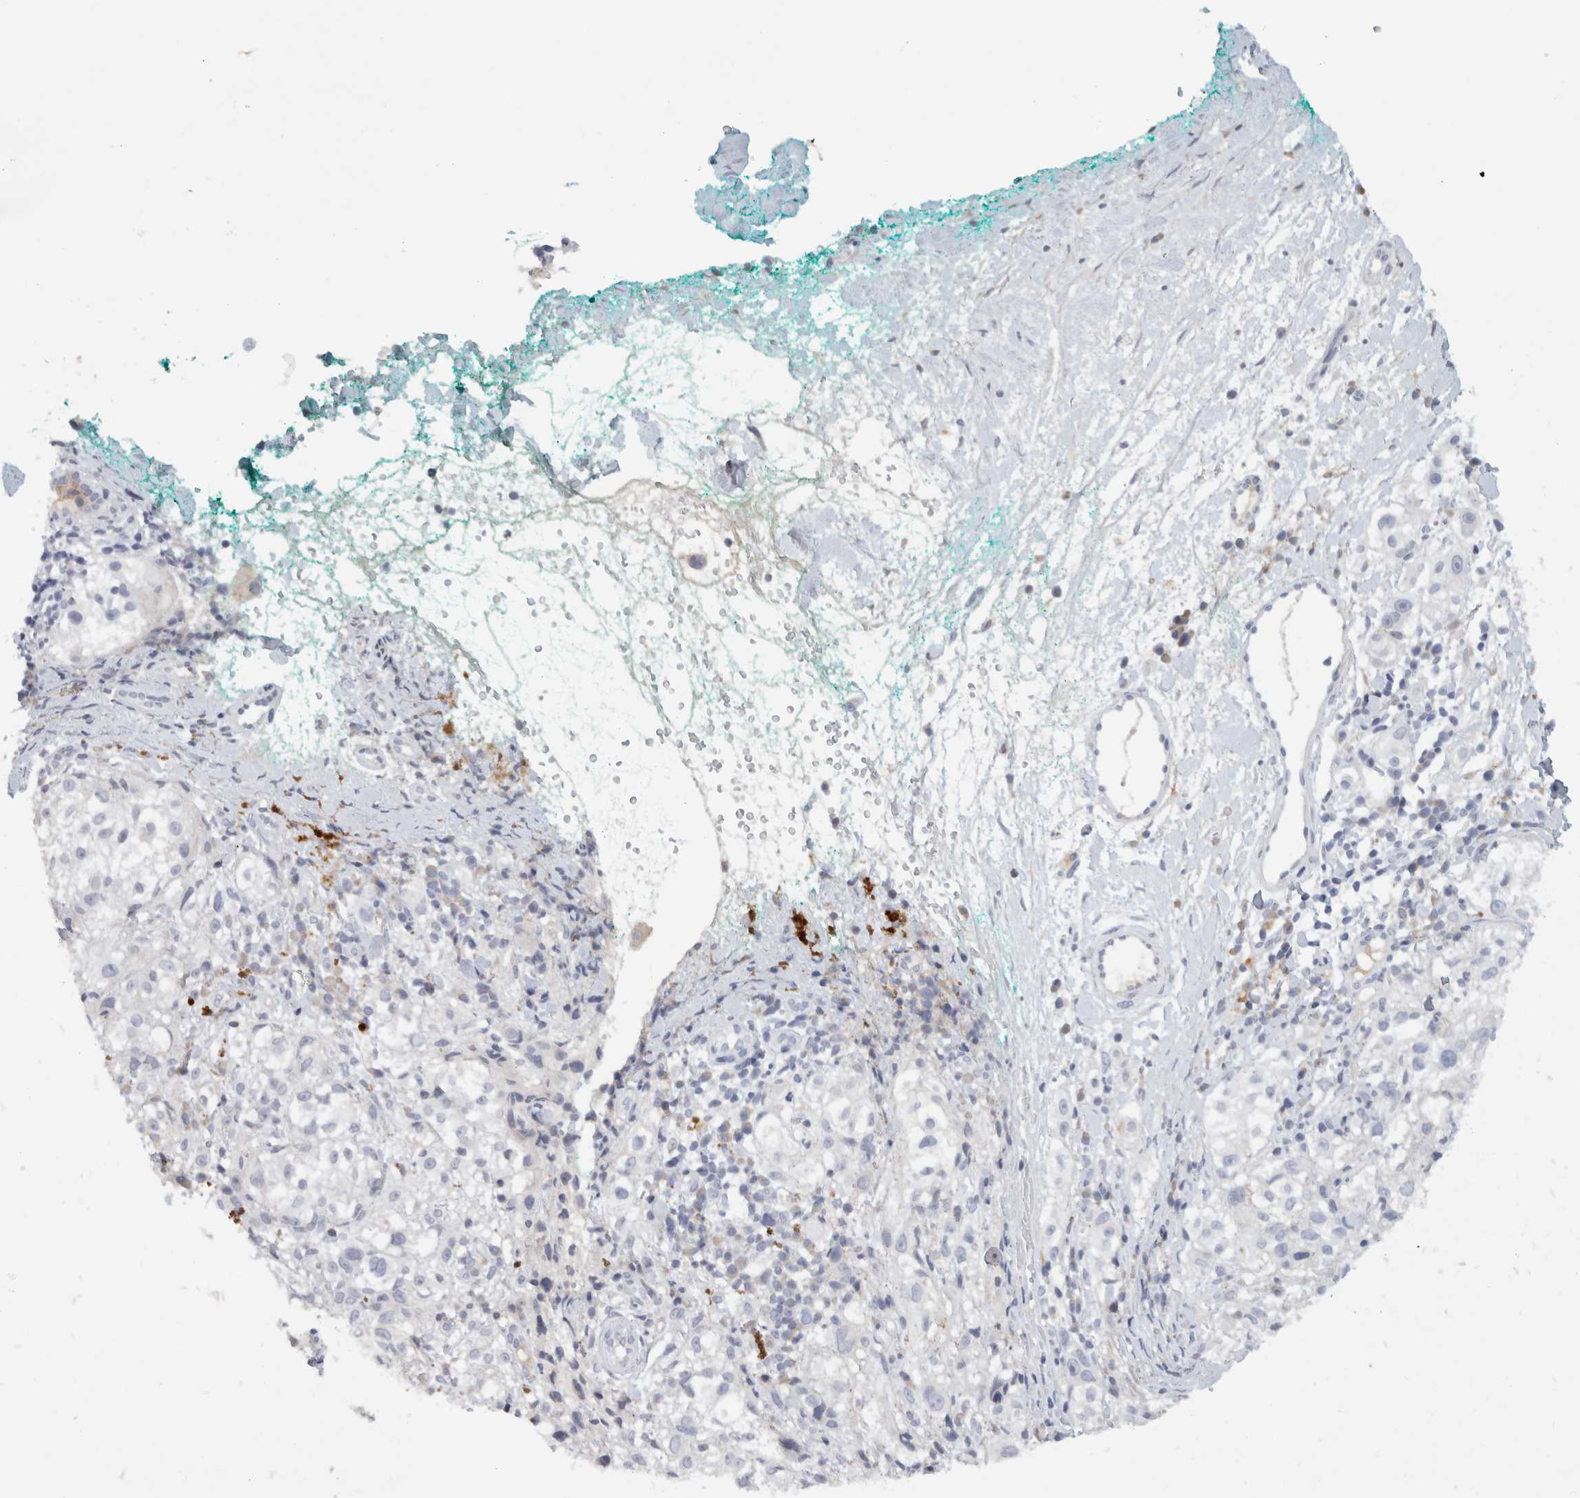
{"staining": {"intensity": "negative", "quantity": "none", "location": "none"}, "tissue": "melanoma", "cell_type": "Tumor cells", "image_type": "cancer", "snomed": [{"axis": "morphology", "description": "Necrosis, NOS"}, {"axis": "morphology", "description": "Malignant melanoma, NOS"}, {"axis": "topography", "description": "Skin"}], "caption": "This is an immunohistochemistry (IHC) micrograph of melanoma. There is no expression in tumor cells.", "gene": "STK31", "patient": {"sex": "female", "age": 87}}